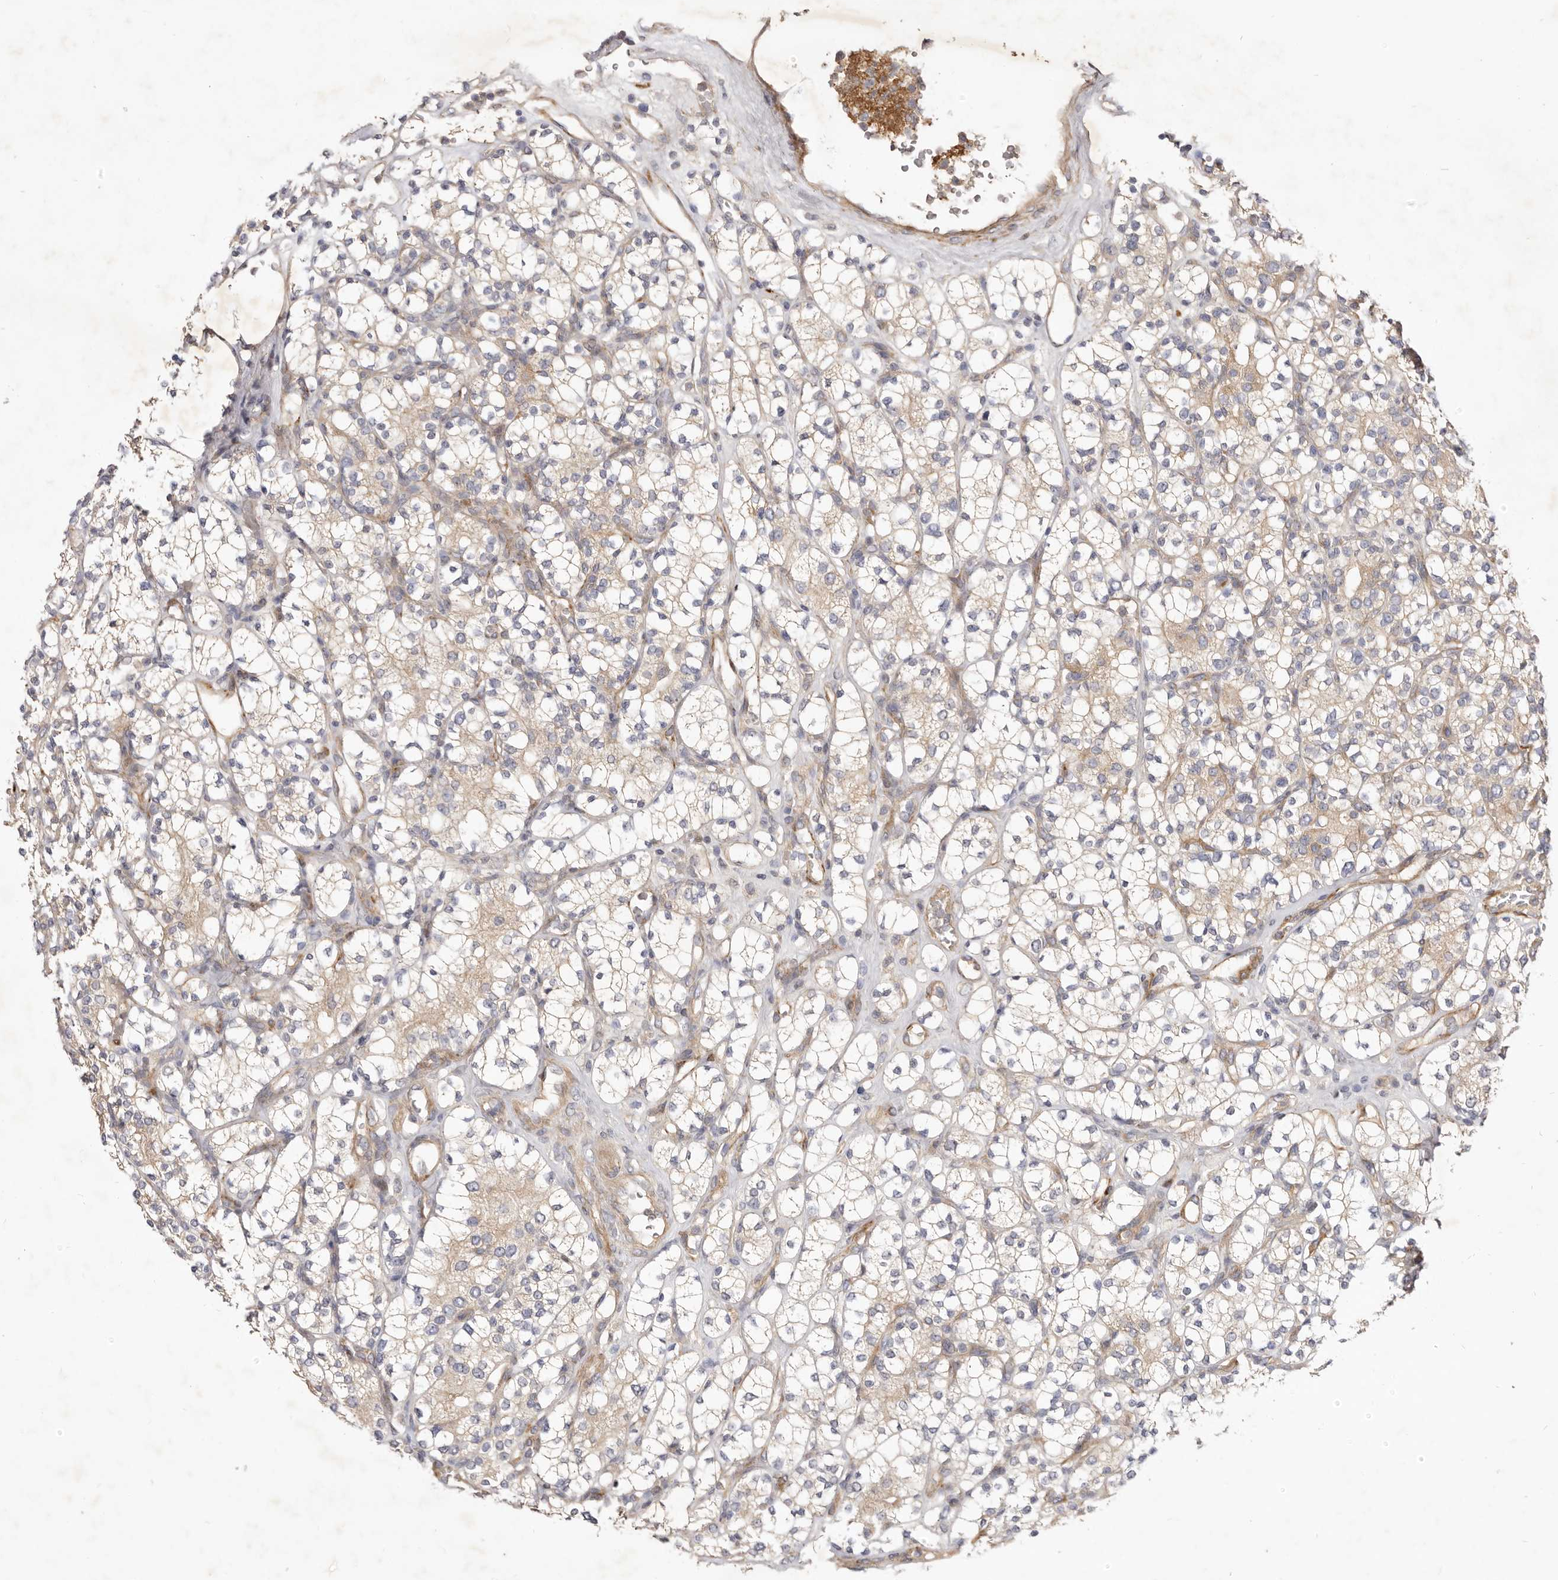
{"staining": {"intensity": "negative", "quantity": "none", "location": "none"}, "tissue": "renal cancer", "cell_type": "Tumor cells", "image_type": "cancer", "snomed": [{"axis": "morphology", "description": "Adenocarcinoma, NOS"}, {"axis": "topography", "description": "Kidney"}], "caption": "Human renal adenocarcinoma stained for a protein using immunohistochemistry (IHC) shows no expression in tumor cells.", "gene": "ADAMTS9", "patient": {"sex": "male", "age": 77}}